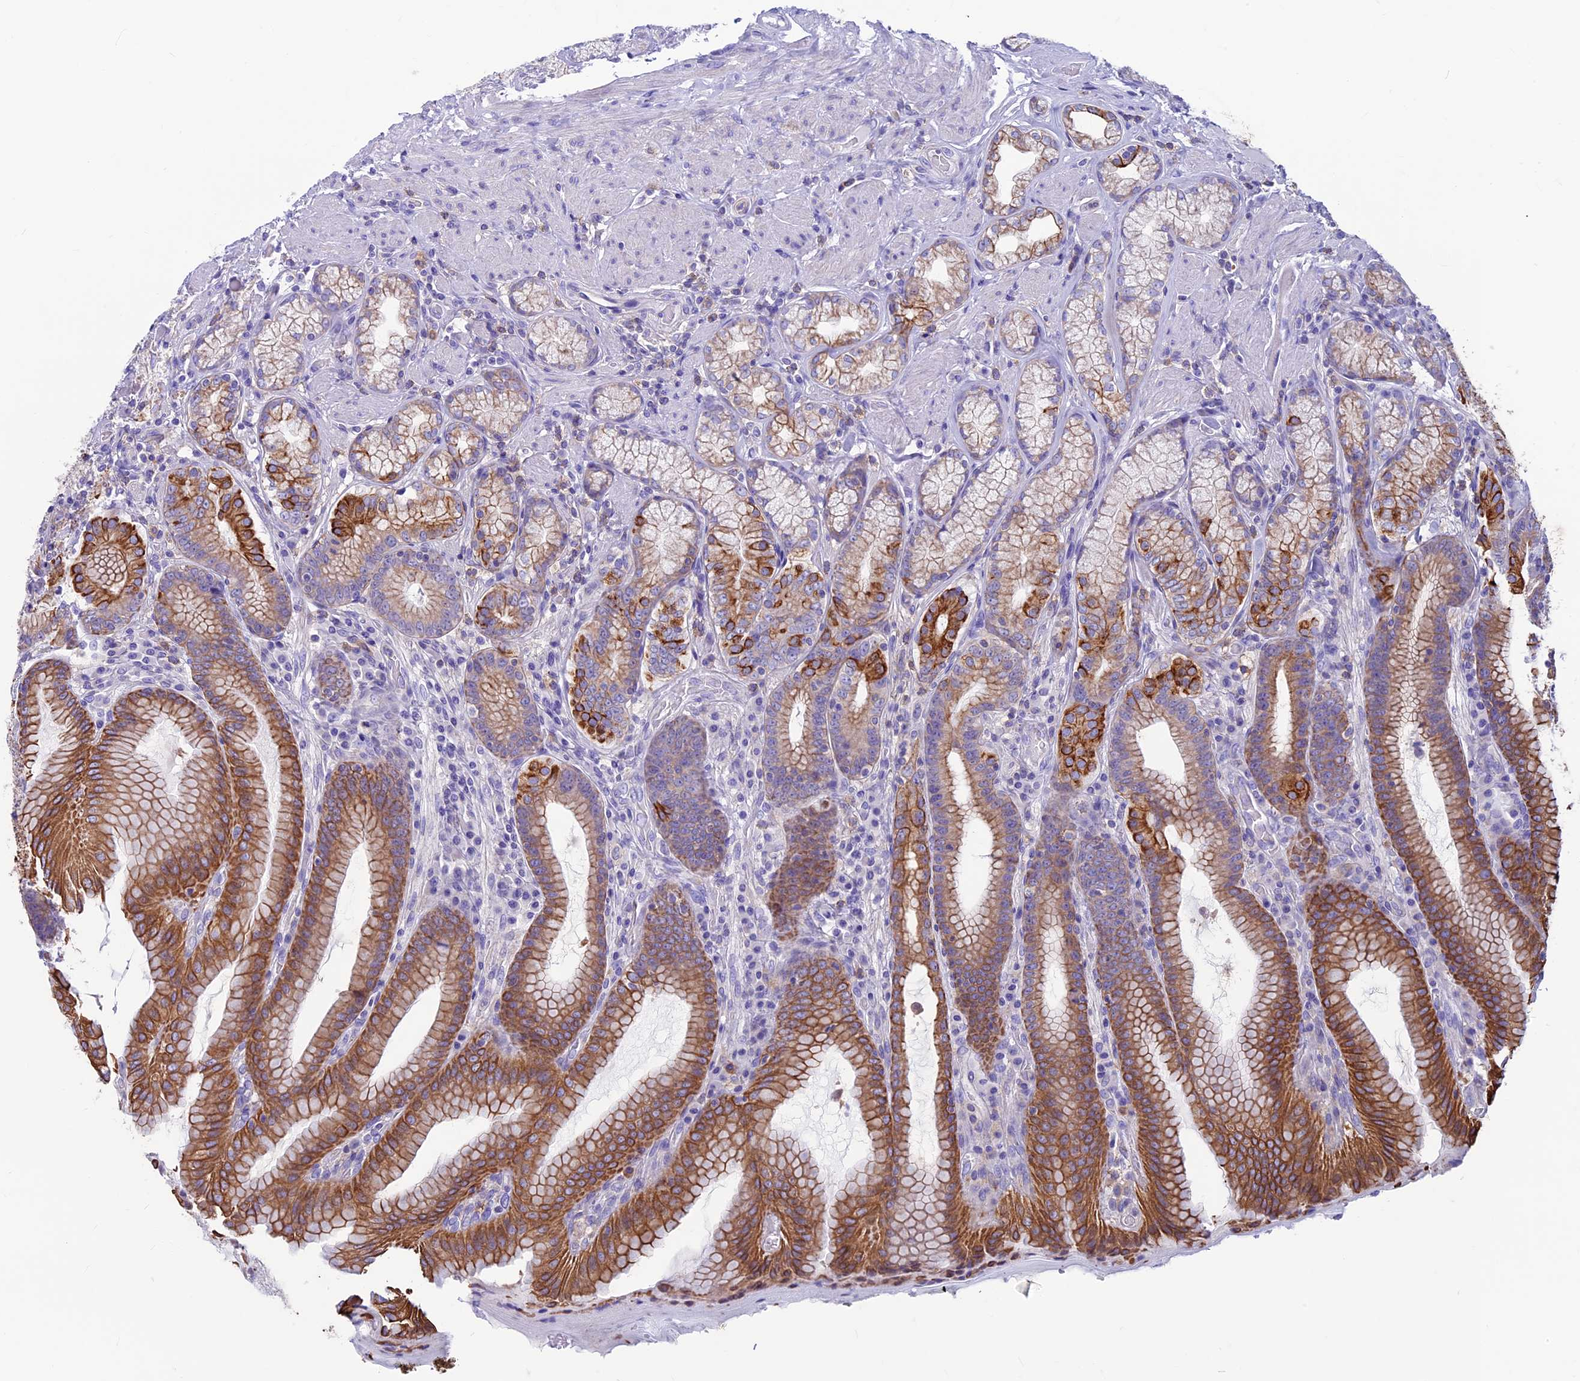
{"staining": {"intensity": "strong", "quantity": "25%-75%", "location": "cytoplasmic/membranous"}, "tissue": "stomach", "cell_type": "Glandular cells", "image_type": "normal", "snomed": [{"axis": "morphology", "description": "Normal tissue, NOS"}, {"axis": "topography", "description": "Stomach, upper"}, {"axis": "topography", "description": "Stomach, lower"}], "caption": "This photomicrograph demonstrates IHC staining of benign stomach, with high strong cytoplasmic/membranous positivity in about 25%-75% of glandular cells.", "gene": "CDAN1", "patient": {"sex": "female", "age": 76}}